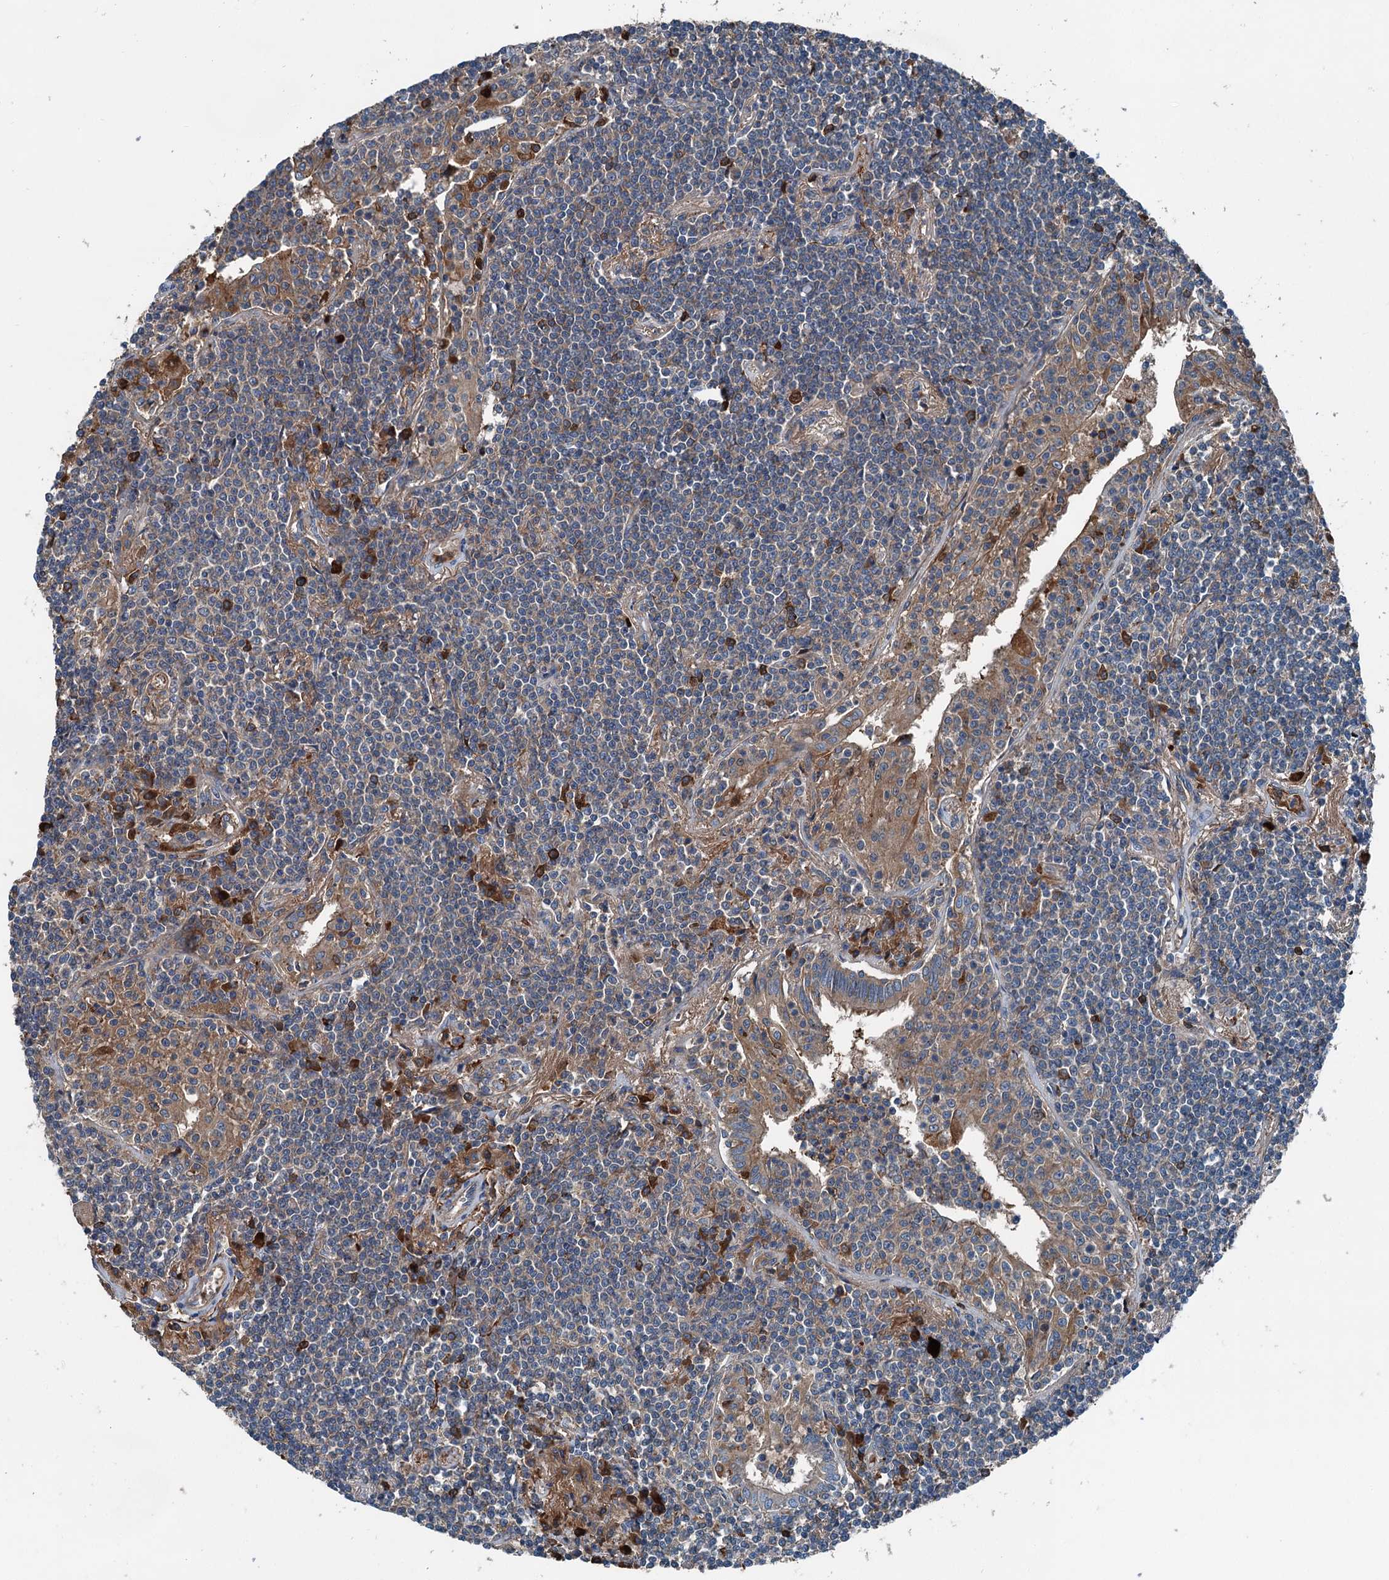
{"staining": {"intensity": "negative", "quantity": "none", "location": "none"}, "tissue": "lymphoma", "cell_type": "Tumor cells", "image_type": "cancer", "snomed": [{"axis": "morphology", "description": "Malignant lymphoma, non-Hodgkin's type, Low grade"}, {"axis": "topography", "description": "Lung"}], "caption": "This is an immunohistochemistry micrograph of human lymphoma. There is no staining in tumor cells.", "gene": "PDSS1", "patient": {"sex": "female", "age": 71}}